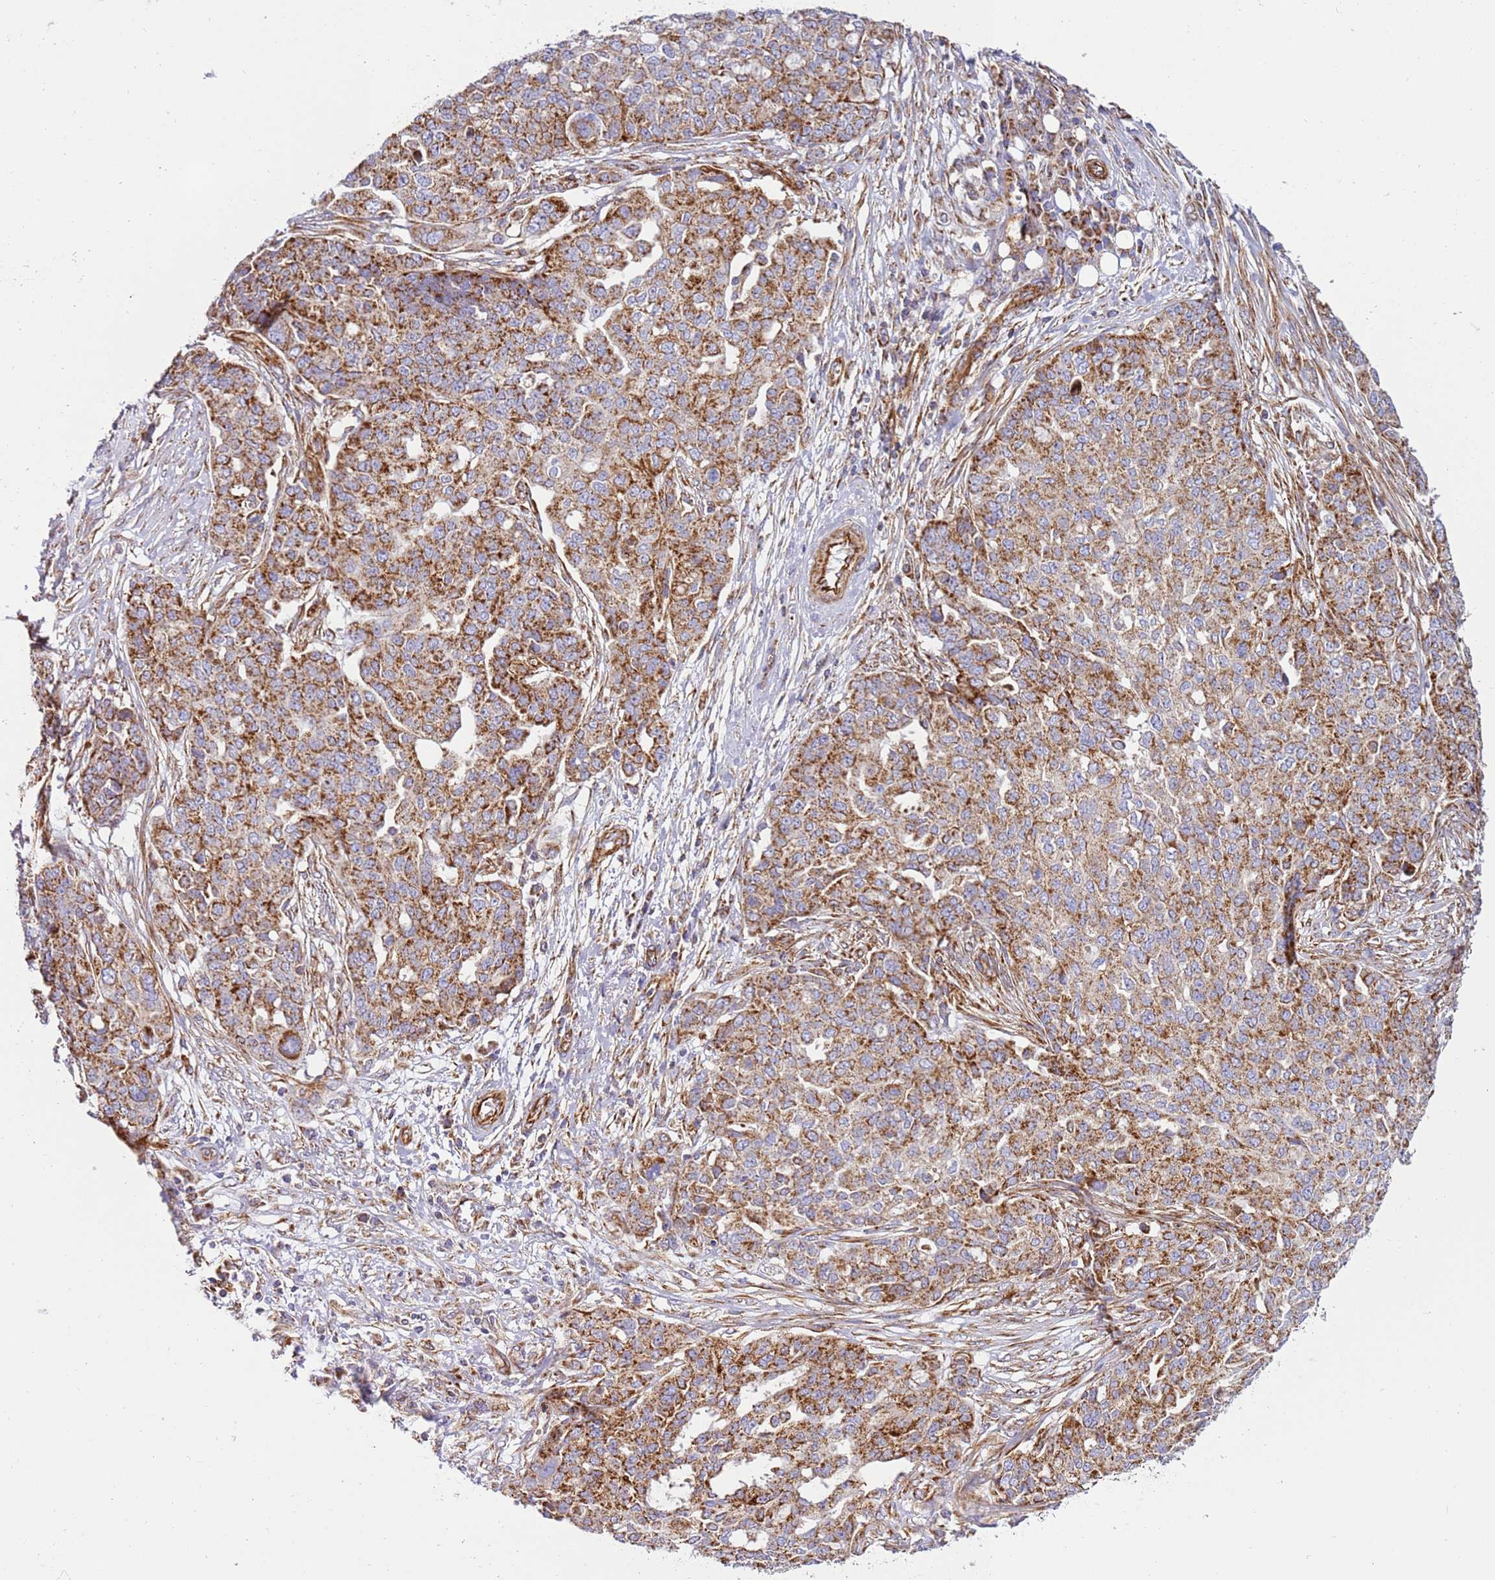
{"staining": {"intensity": "strong", "quantity": ">75%", "location": "cytoplasmic/membranous"}, "tissue": "ovarian cancer", "cell_type": "Tumor cells", "image_type": "cancer", "snomed": [{"axis": "morphology", "description": "Cystadenocarcinoma, serous, NOS"}, {"axis": "topography", "description": "Soft tissue"}, {"axis": "topography", "description": "Ovary"}], "caption": "A high-resolution histopathology image shows immunohistochemistry (IHC) staining of ovarian cancer, which reveals strong cytoplasmic/membranous expression in approximately >75% of tumor cells. (DAB = brown stain, brightfield microscopy at high magnification).", "gene": "MRPL20", "patient": {"sex": "female", "age": 57}}